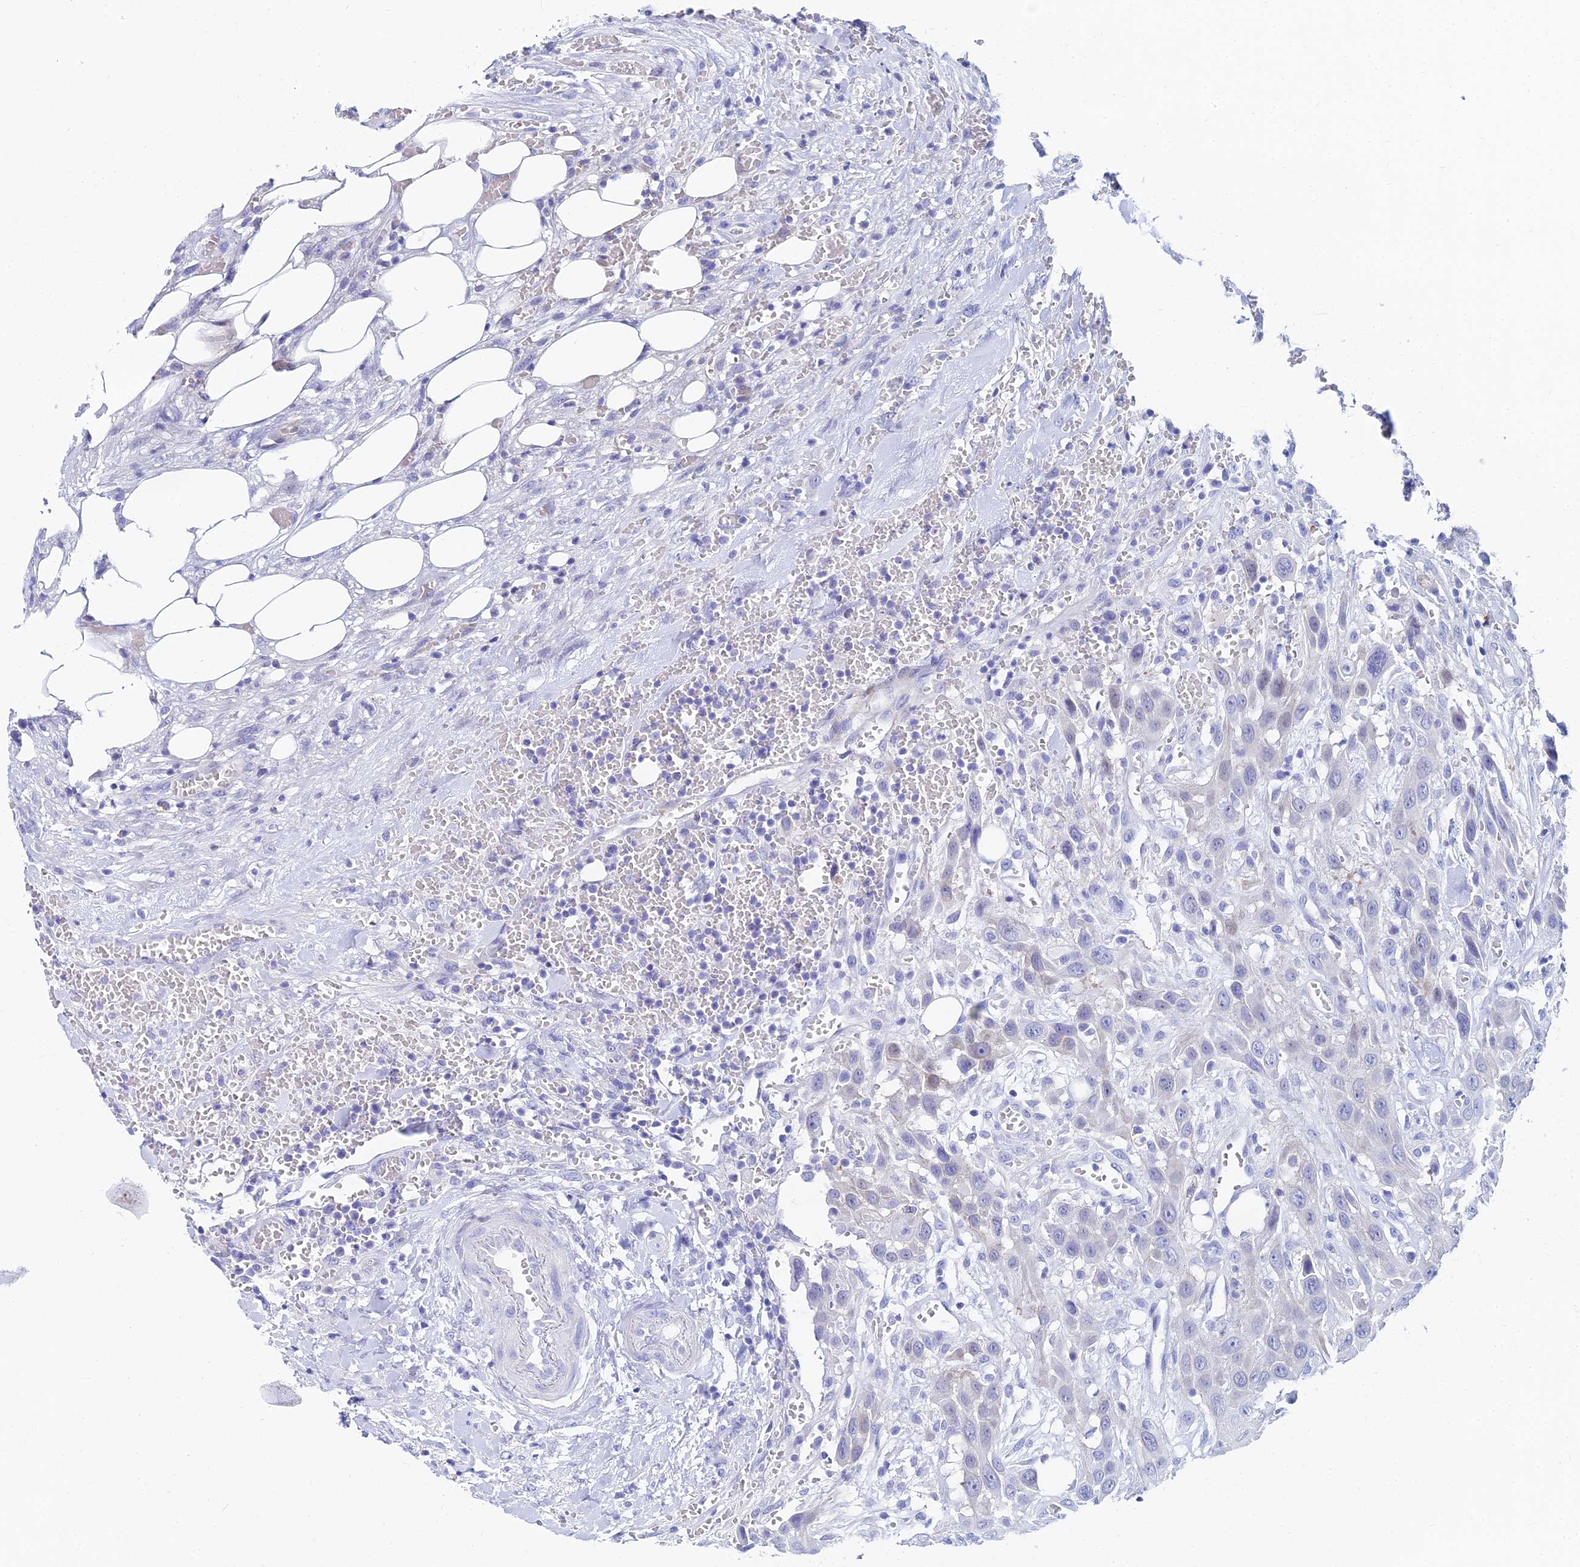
{"staining": {"intensity": "negative", "quantity": "none", "location": "none"}, "tissue": "head and neck cancer", "cell_type": "Tumor cells", "image_type": "cancer", "snomed": [{"axis": "morphology", "description": "Squamous cell carcinoma, NOS"}, {"axis": "topography", "description": "Head-Neck"}], "caption": "Head and neck cancer (squamous cell carcinoma) was stained to show a protein in brown. There is no significant staining in tumor cells.", "gene": "HSPA1L", "patient": {"sex": "male", "age": 81}}